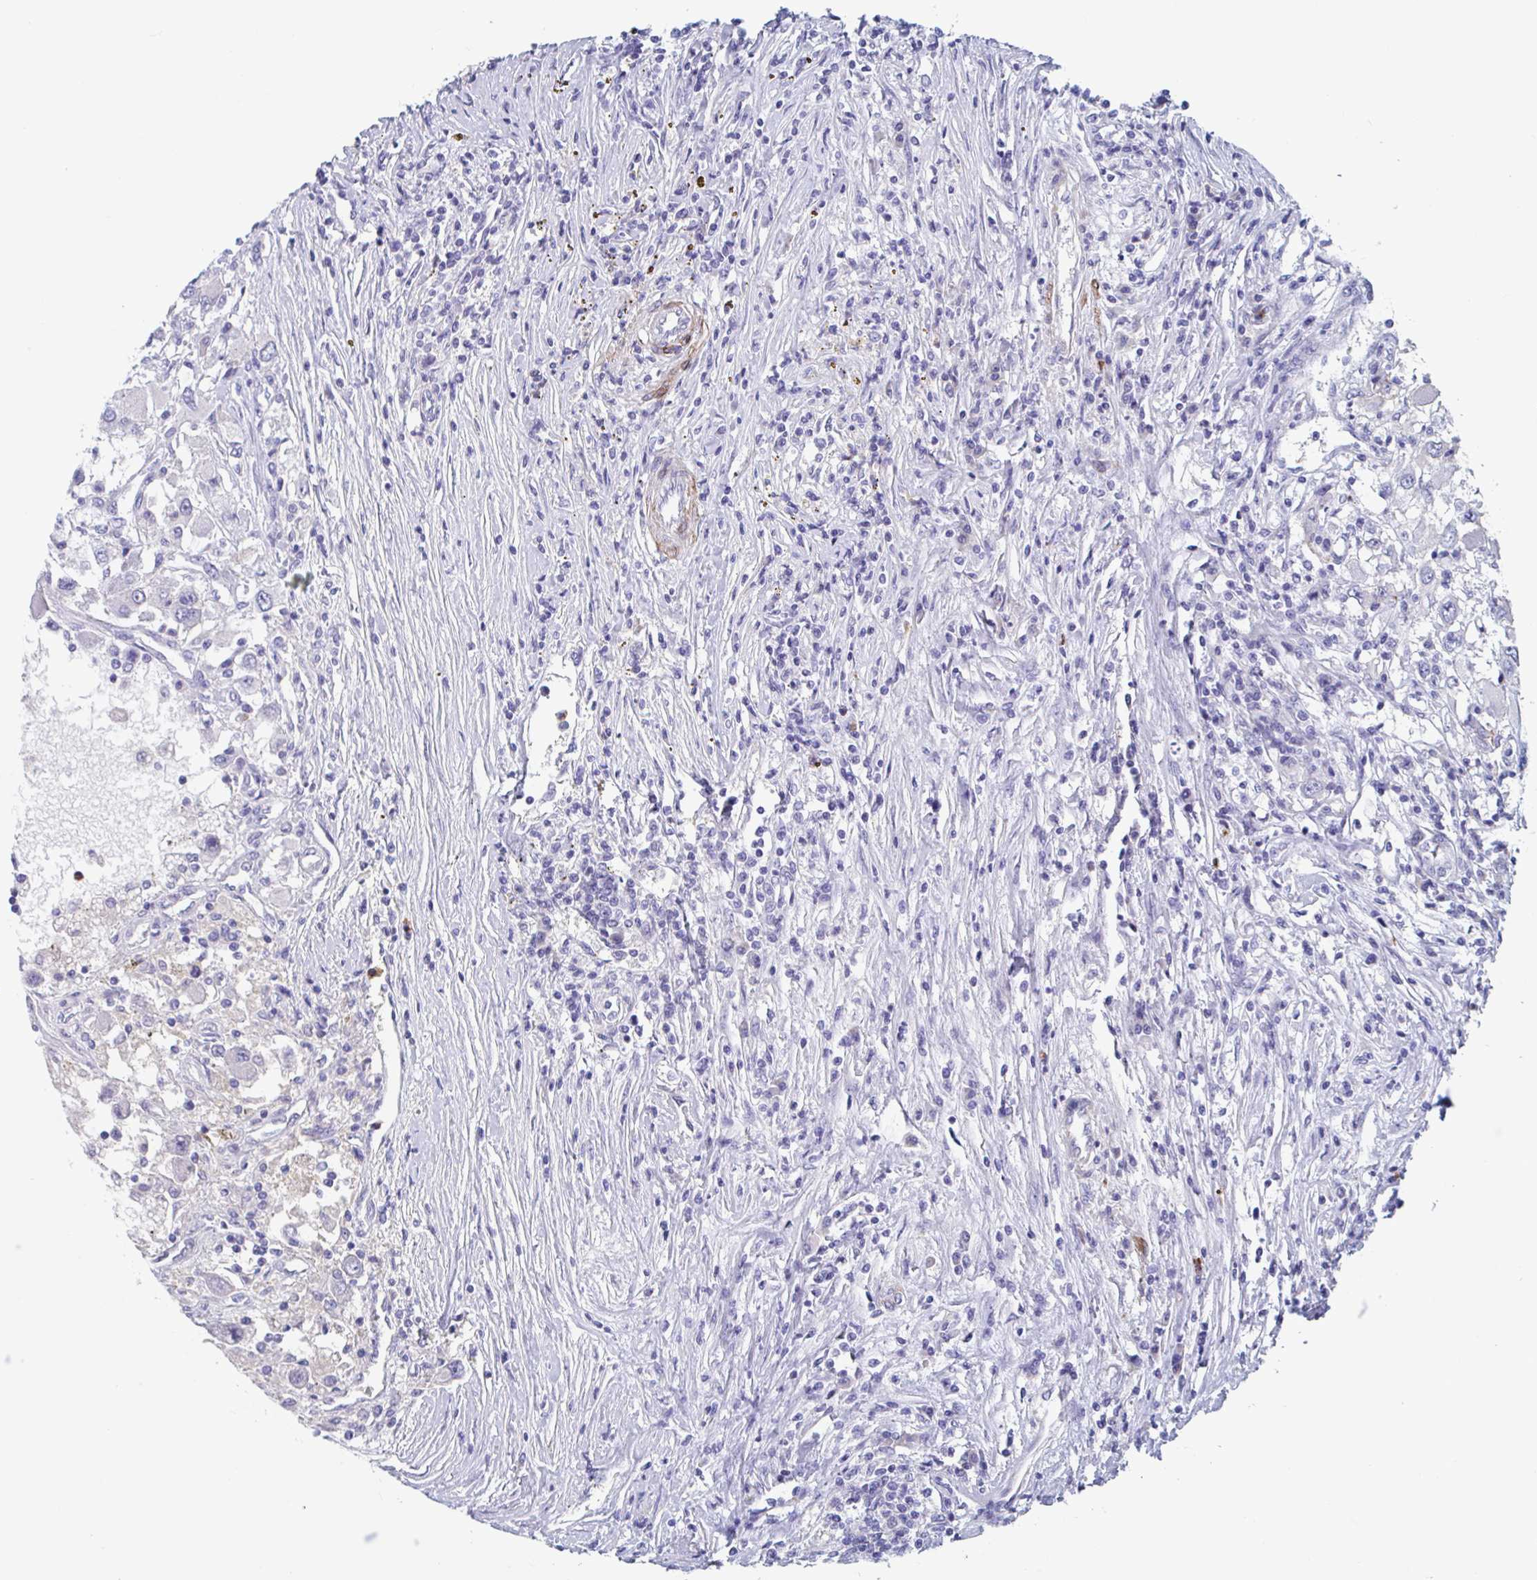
{"staining": {"intensity": "negative", "quantity": "none", "location": "none"}, "tissue": "renal cancer", "cell_type": "Tumor cells", "image_type": "cancer", "snomed": [{"axis": "morphology", "description": "Adenocarcinoma, NOS"}, {"axis": "topography", "description": "Kidney"}], "caption": "The histopathology image exhibits no staining of tumor cells in renal cancer (adenocarcinoma).", "gene": "ZNHIT2", "patient": {"sex": "female", "age": 67}}